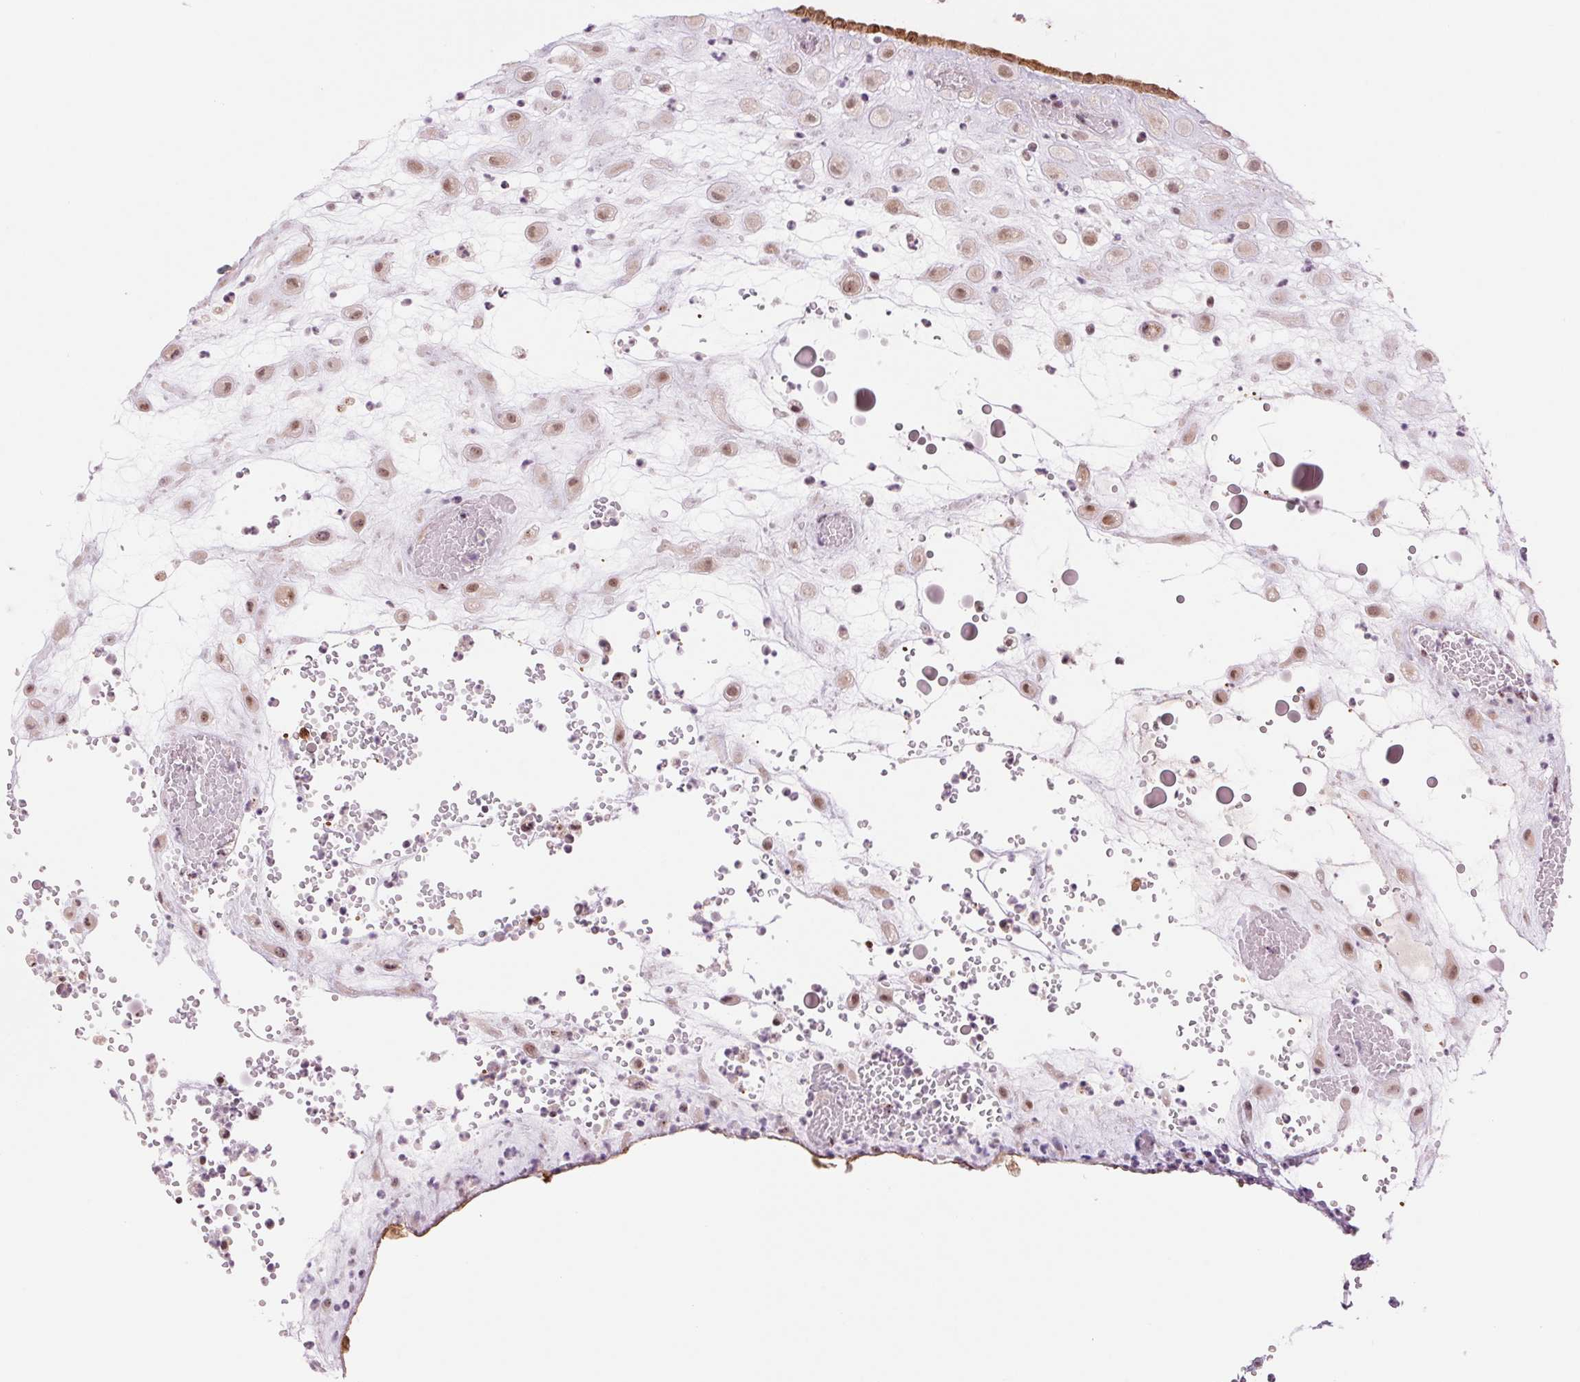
{"staining": {"intensity": "weak", "quantity": ">75%", "location": "nuclear"}, "tissue": "placenta", "cell_type": "Decidual cells", "image_type": "normal", "snomed": [{"axis": "morphology", "description": "Normal tissue, NOS"}, {"axis": "topography", "description": "Placenta"}], "caption": "This is an image of IHC staining of normal placenta, which shows weak staining in the nuclear of decidual cells.", "gene": "ARHGAP32", "patient": {"sex": "female", "age": 24}}